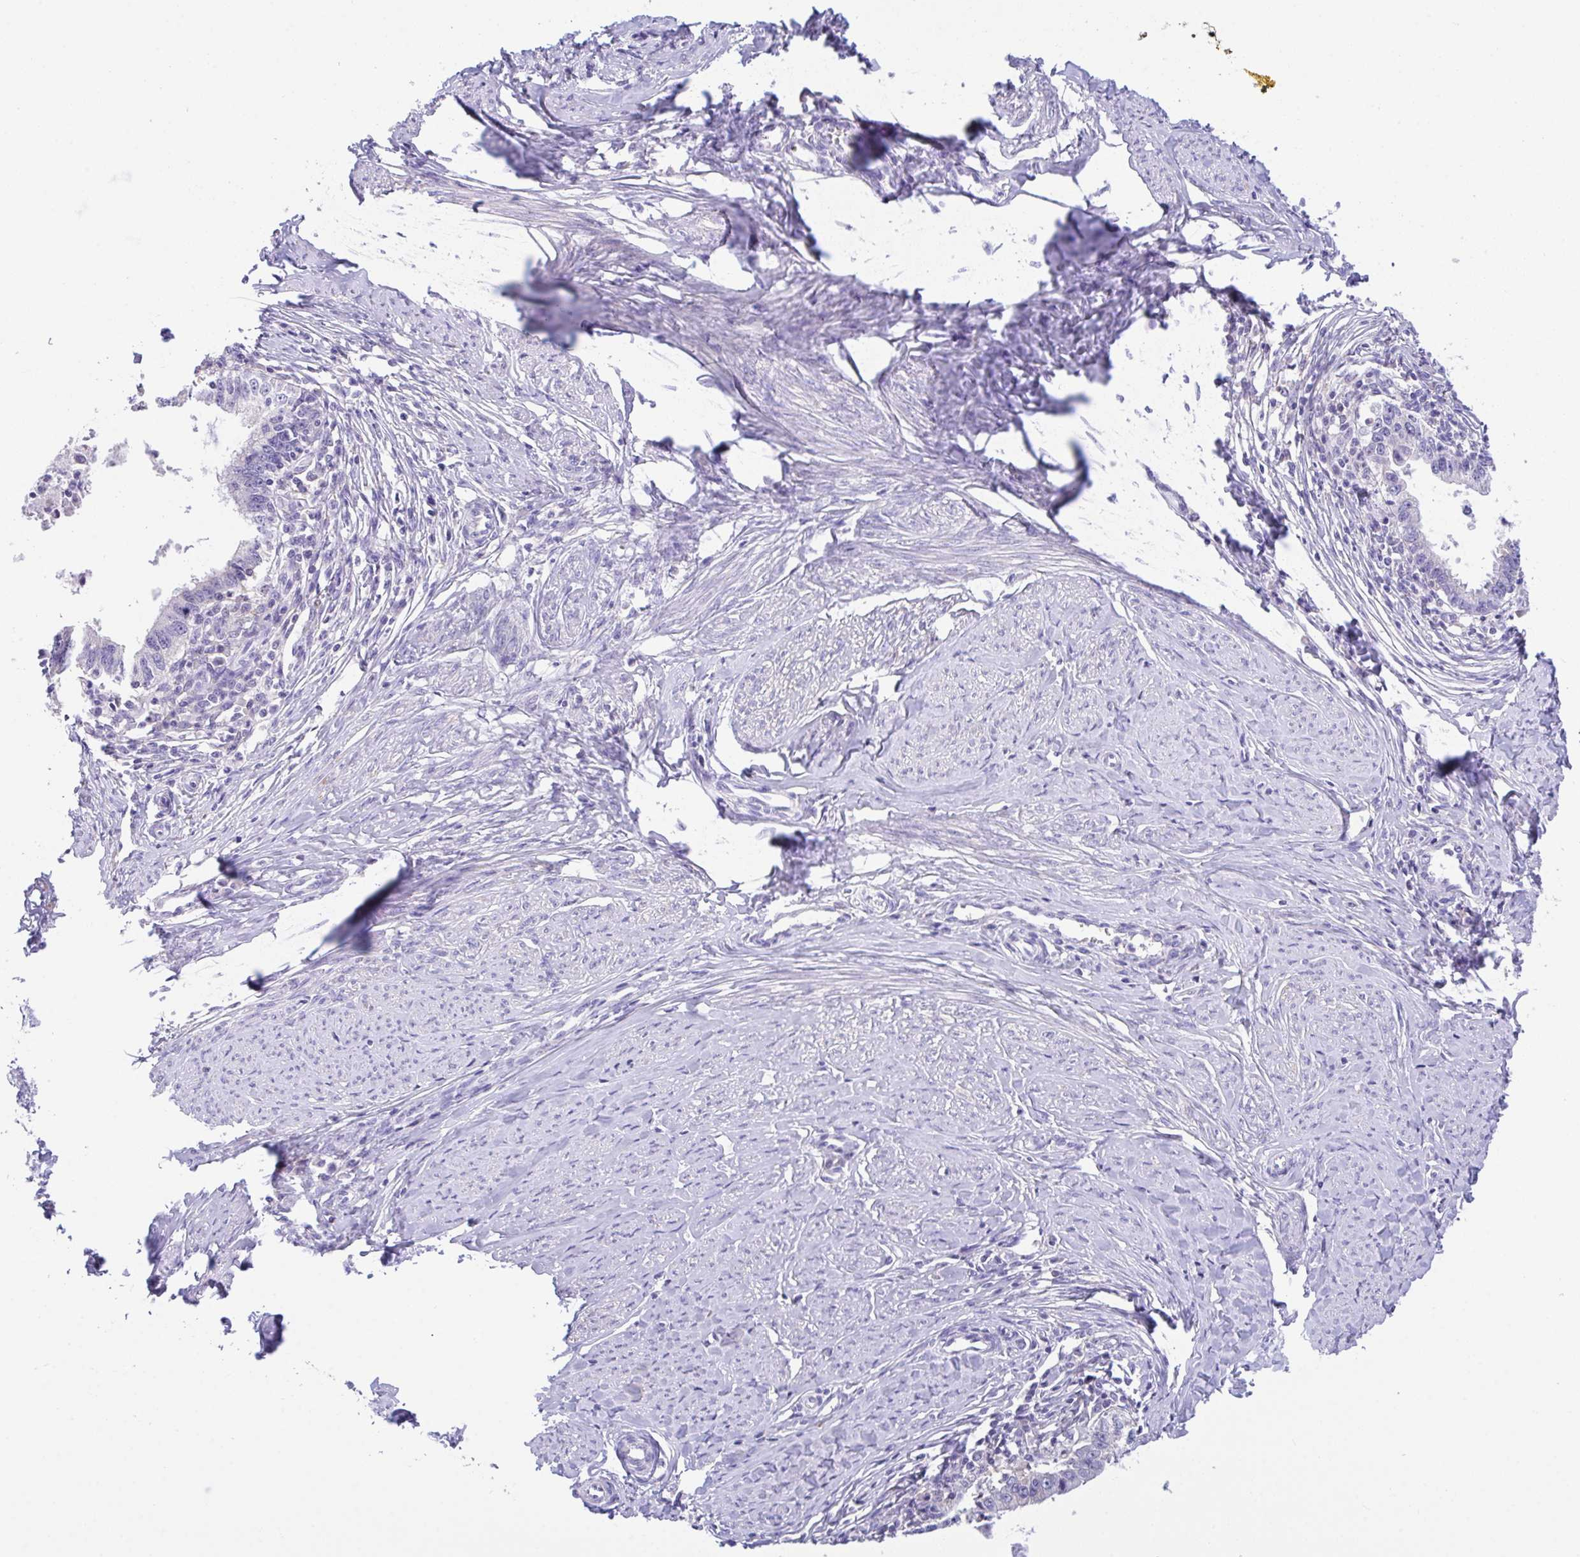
{"staining": {"intensity": "negative", "quantity": "none", "location": "none"}, "tissue": "cervical cancer", "cell_type": "Tumor cells", "image_type": "cancer", "snomed": [{"axis": "morphology", "description": "Adenocarcinoma, NOS"}, {"axis": "topography", "description": "Cervix"}], "caption": "This is an immunohistochemistry (IHC) photomicrograph of human cervical cancer. There is no positivity in tumor cells.", "gene": "CA10", "patient": {"sex": "female", "age": 36}}